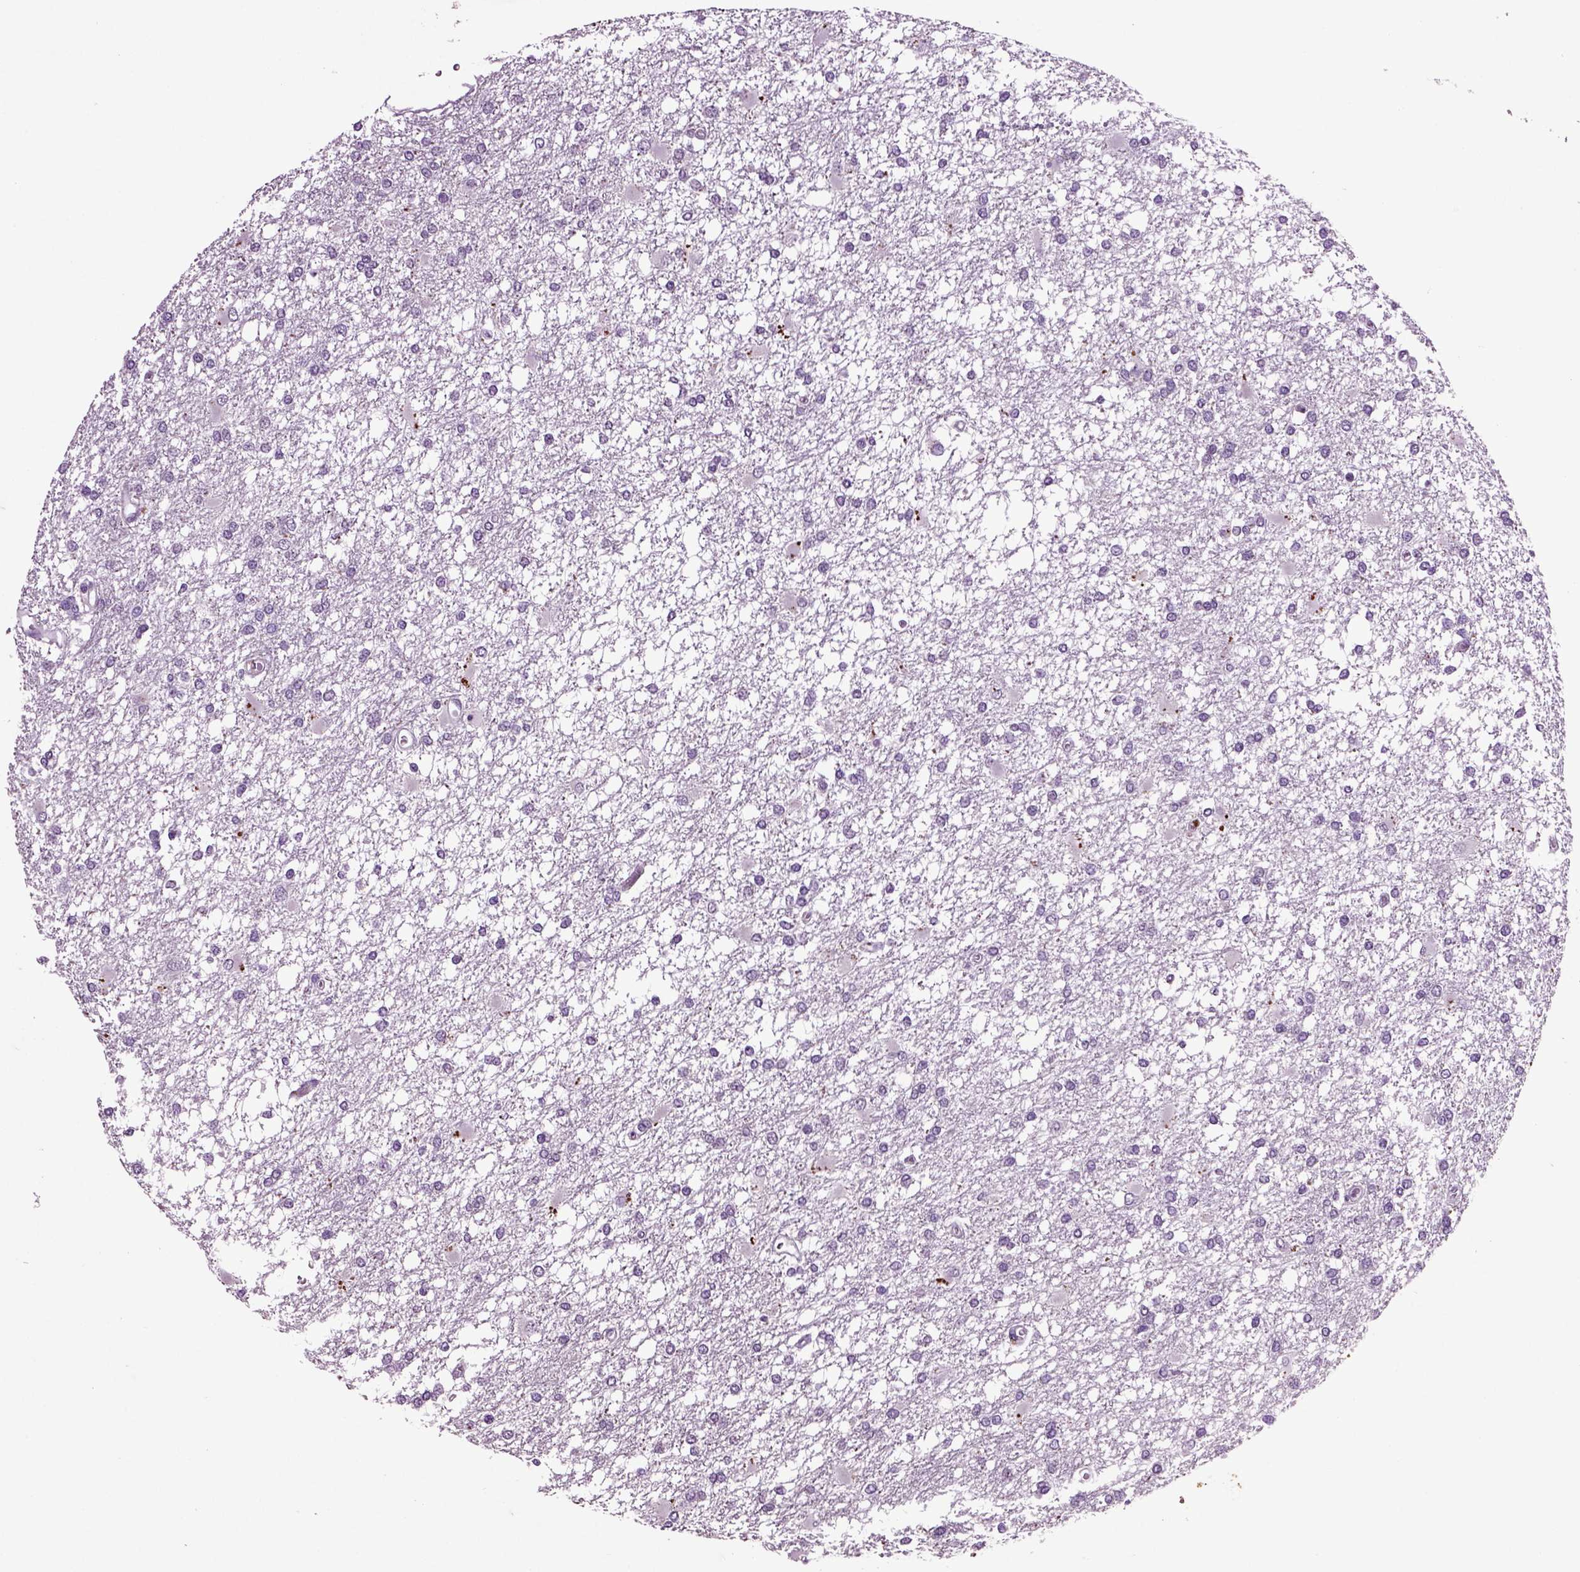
{"staining": {"intensity": "negative", "quantity": "none", "location": "none"}, "tissue": "glioma", "cell_type": "Tumor cells", "image_type": "cancer", "snomed": [{"axis": "morphology", "description": "Glioma, malignant, High grade"}, {"axis": "topography", "description": "Cerebral cortex"}], "caption": "Immunohistochemical staining of malignant glioma (high-grade) shows no significant staining in tumor cells.", "gene": "CRHR1", "patient": {"sex": "male", "age": 79}}